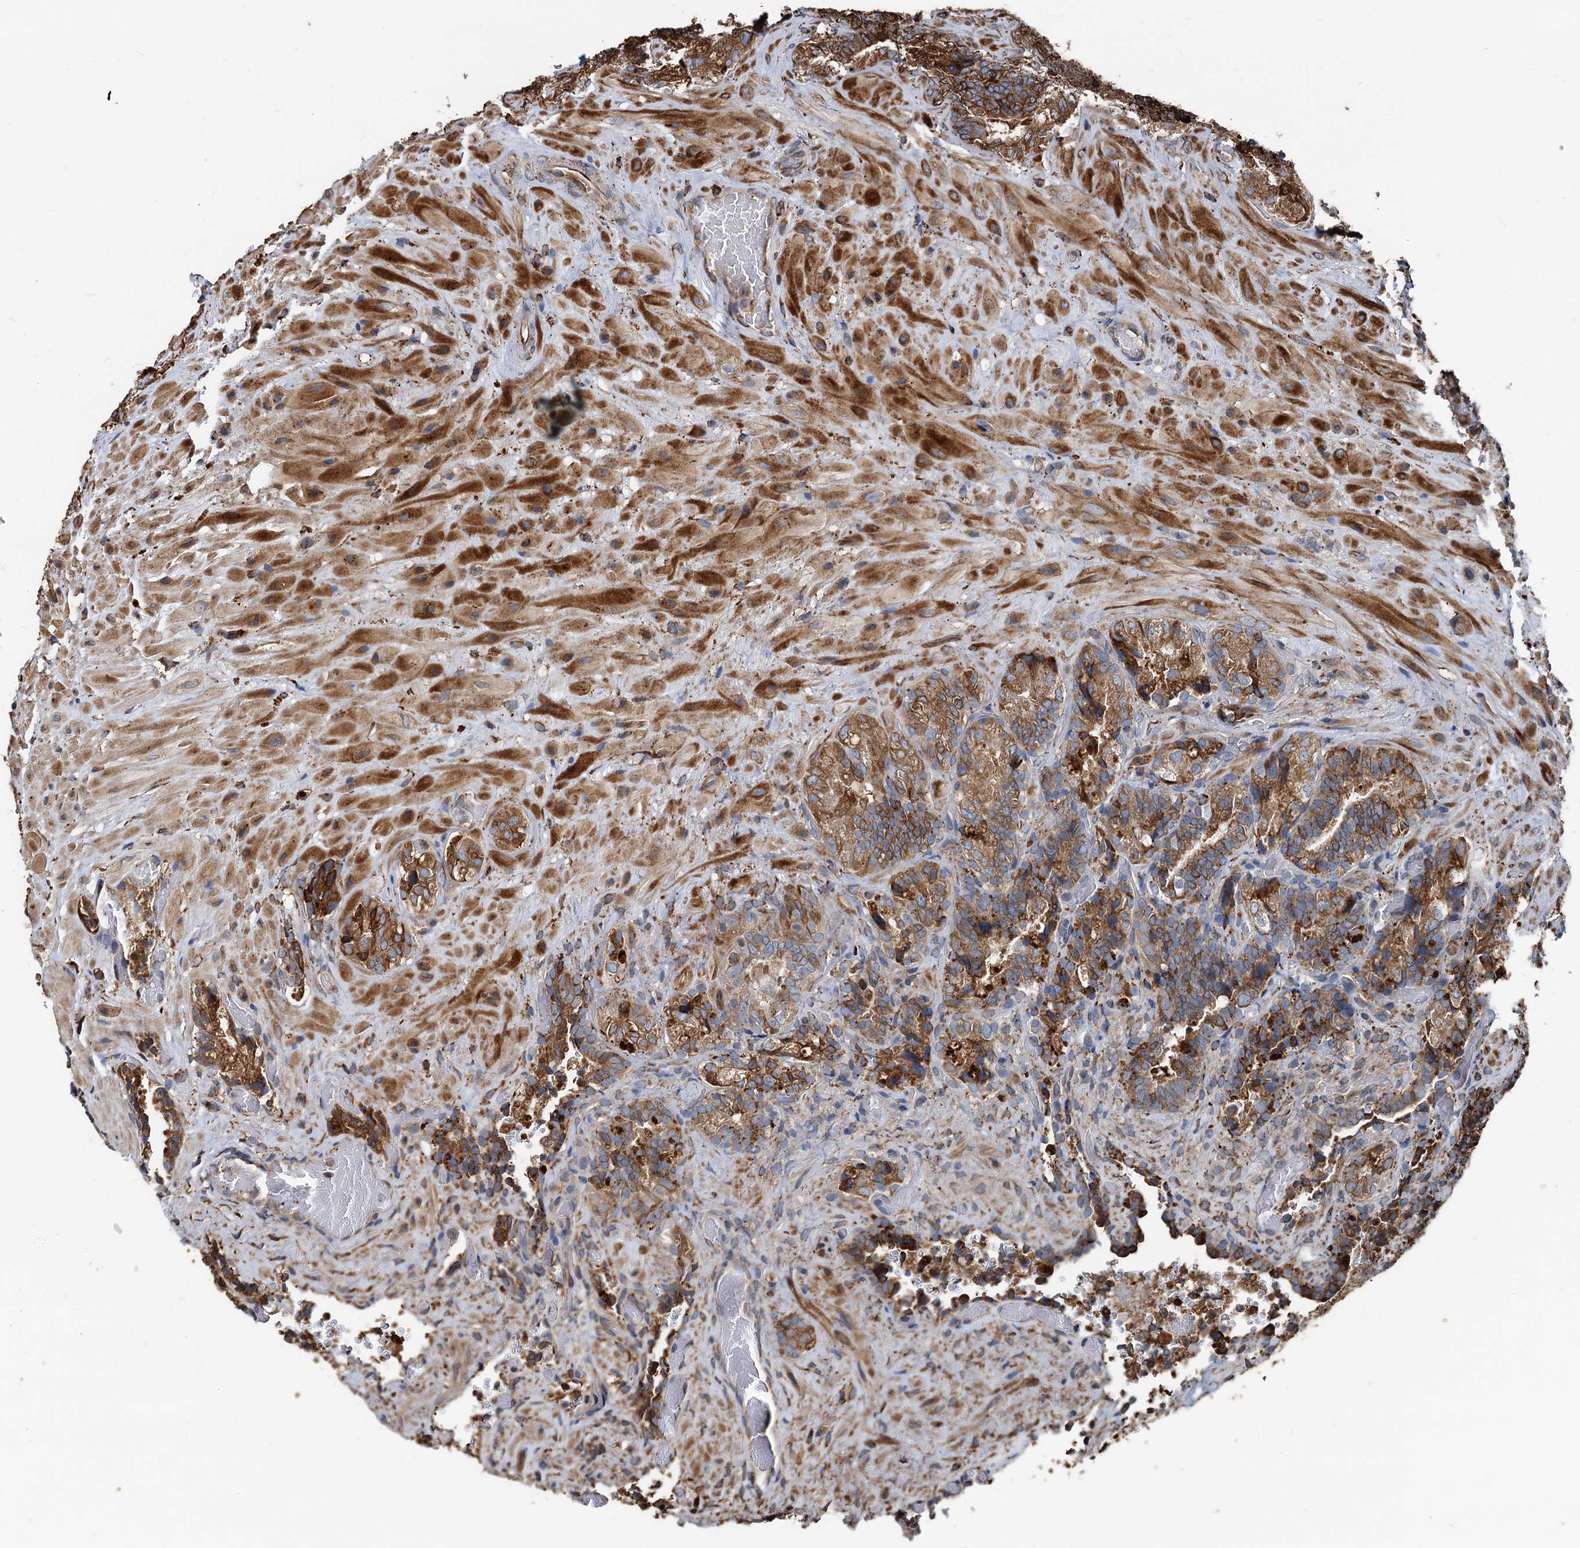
{"staining": {"intensity": "moderate", "quantity": ">75%", "location": "cytoplasmic/membranous"}, "tissue": "seminal vesicle", "cell_type": "Glandular cells", "image_type": "normal", "snomed": [{"axis": "morphology", "description": "Normal tissue, NOS"}, {"axis": "topography", "description": "Prostate and seminal vesicle, NOS"}, {"axis": "topography", "description": "Prostate"}, {"axis": "topography", "description": "Seminal veicle"}], "caption": "A medium amount of moderate cytoplasmic/membranous staining is seen in about >75% of glandular cells in normal seminal vesicle.", "gene": "NEURL1B", "patient": {"sex": "male", "age": 67}}